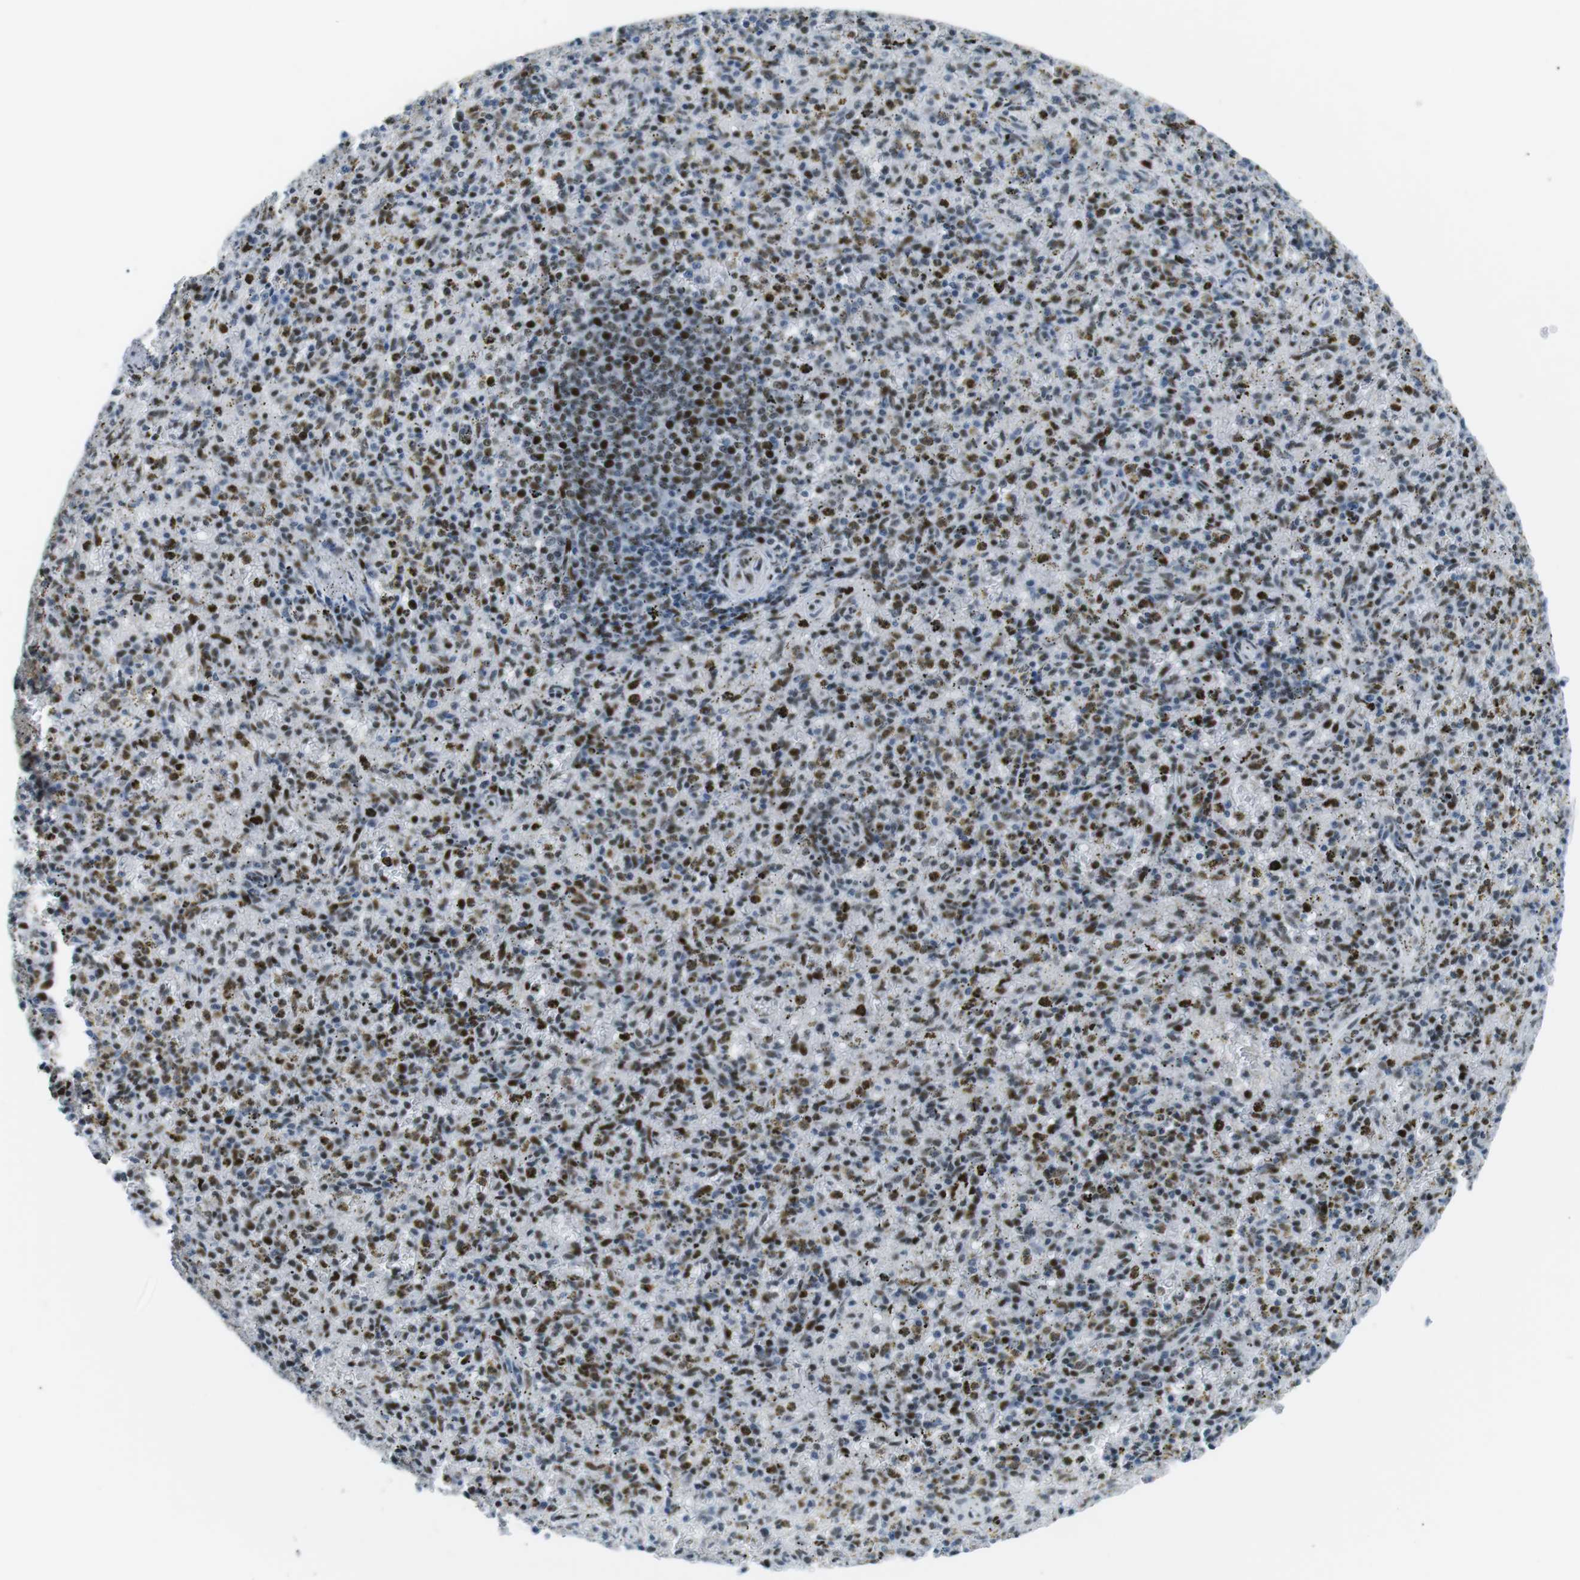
{"staining": {"intensity": "strong", "quantity": "25%-75%", "location": "nuclear"}, "tissue": "spleen", "cell_type": "Cells in red pulp", "image_type": "normal", "snomed": [{"axis": "morphology", "description": "Normal tissue, NOS"}, {"axis": "topography", "description": "Spleen"}], "caption": "Immunohistochemistry staining of benign spleen, which demonstrates high levels of strong nuclear expression in approximately 25%-75% of cells in red pulp indicating strong nuclear protein positivity. The staining was performed using DAB (brown) for protein detection and nuclei were counterstained in hematoxylin (blue).", "gene": "PML", "patient": {"sex": "male", "age": 72}}